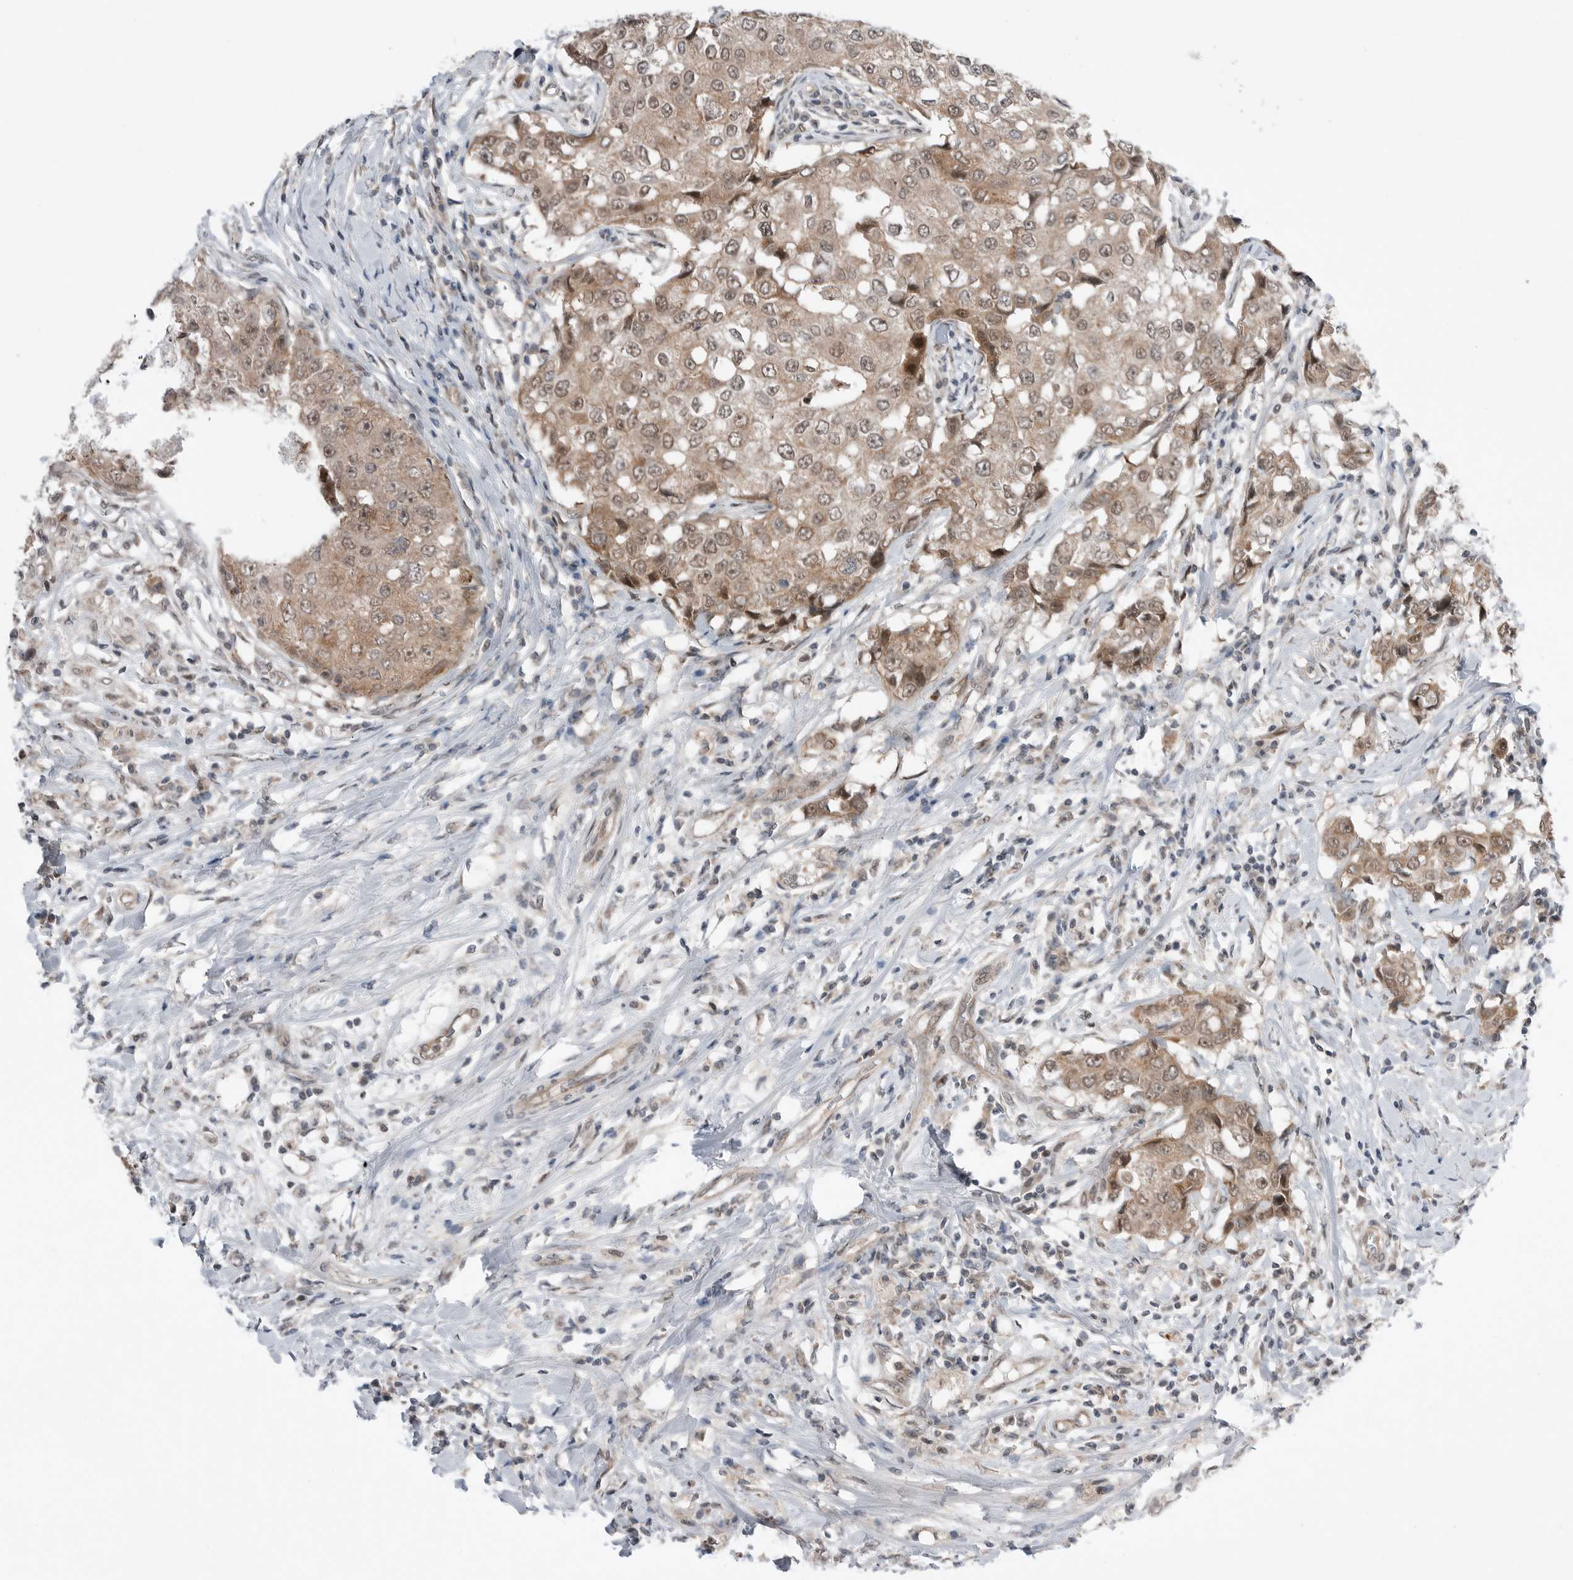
{"staining": {"intensity": "moderate", "quantity": ">75%", "location": "cytoplasmic/membranous,nuclear"}, "tissue": "breast cancer", "cell_type": "Tumor cells", "image_type": "cancer", "snomed": [{"axis": "morphology", "description": "Duct carcinoma"}, {"axis": "topography", "description": "Breast"}], "caption": "IHC (DAB (3,3'-diaminobenzidine)) staining of human intraductal carcinoma (breast) exhibits moderate cytoplasmic/membranous and nuclear protein positivity in approximately >75% of tumor cells.", "gene": "NTAQ1", "patient": {"sex": "female", "age": 27}}